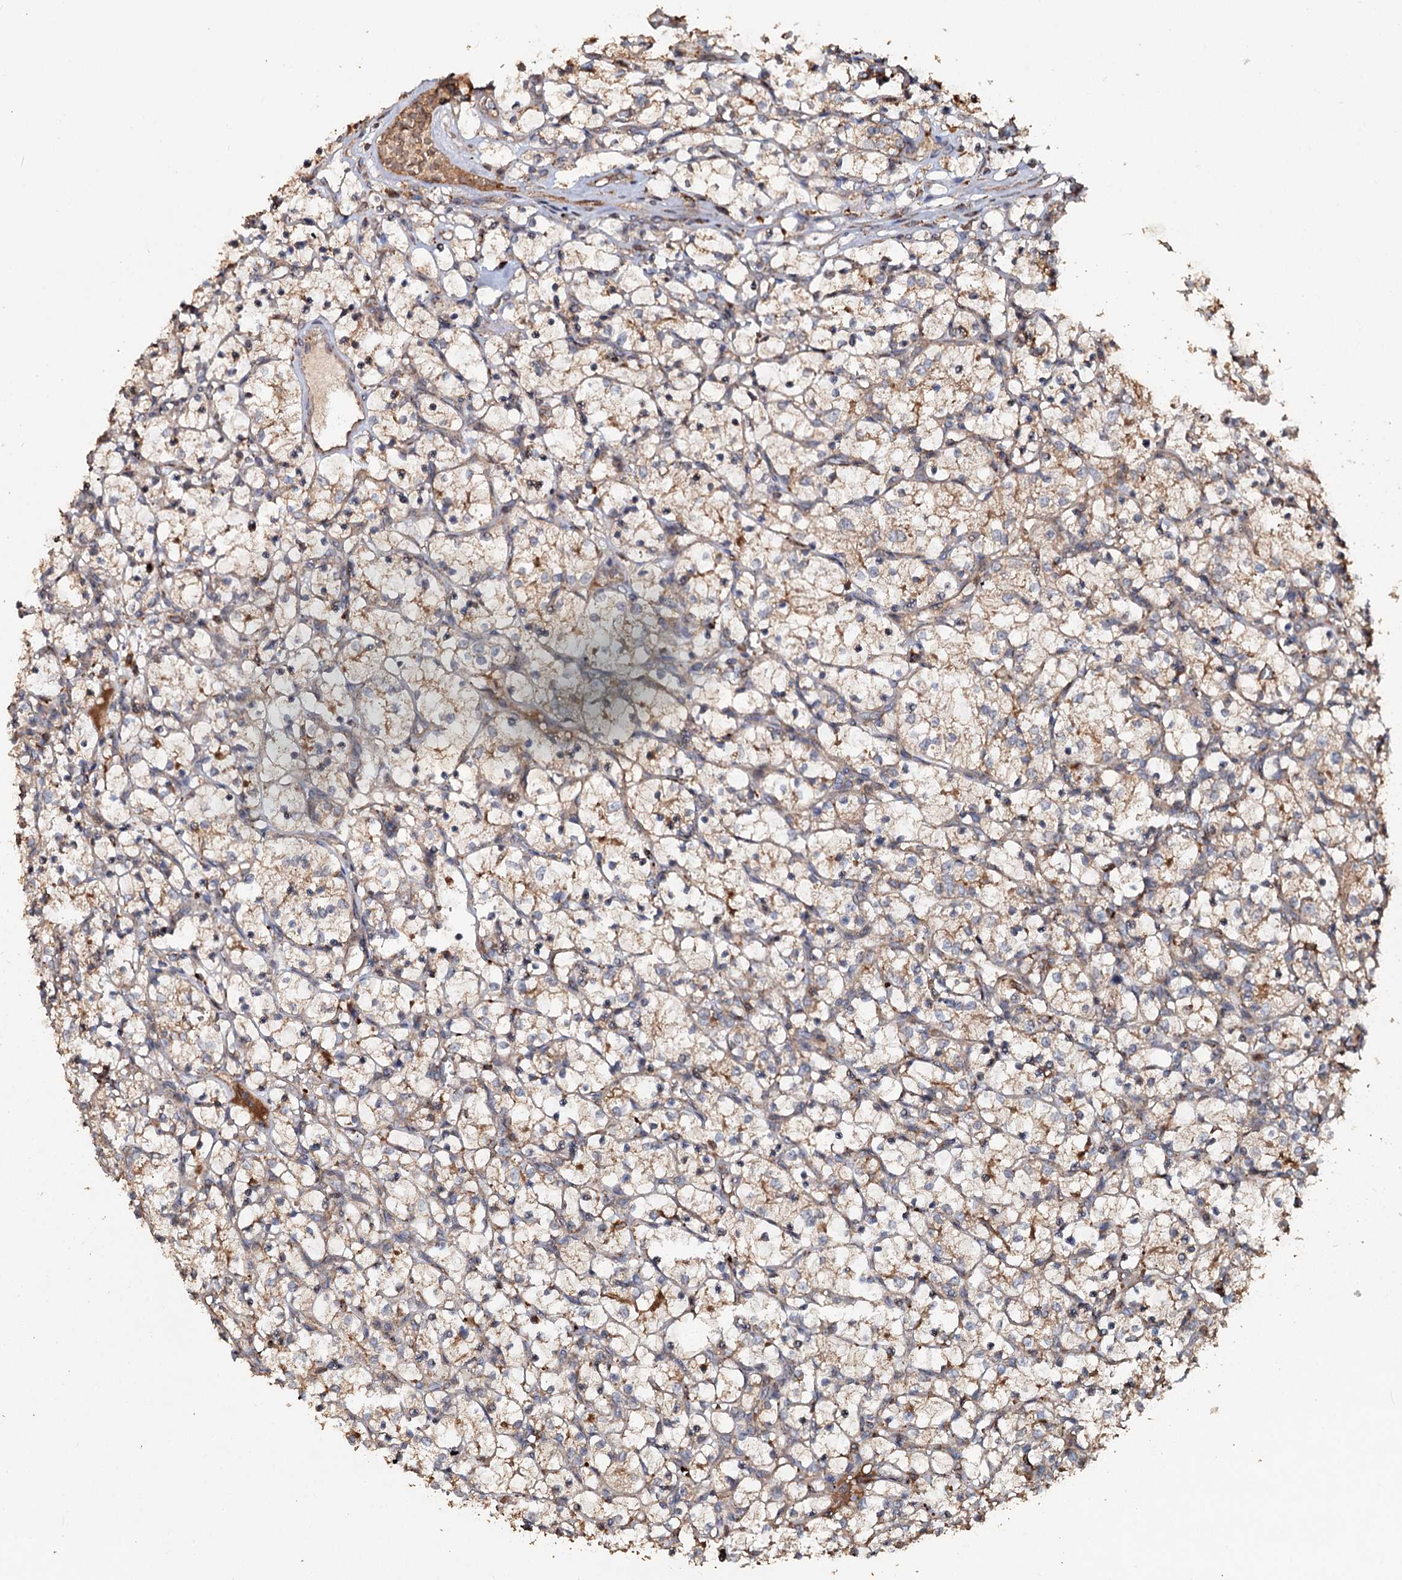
{"staining": {"intensity": "moderate", "quantity": "<25%", "location": "cytoplasmic/membranous"}, "tissue": "renal cancer", "cell_type": "Tumor cells", "image_type": "cancer", "snomed": [{"axis": "morphology", "description": "Adenocarcinoma, NOS"}, {"axis": "topography", "description": "Kidney"}], "caption": "Immunohistochemical staining of renal cancer displays low levels of moderate cytoplasmic/membranous positivity in about <25% of tumor cells.", "gene": "NOTCH2NLA", "patient": {"sex": "female", "age": 69}}